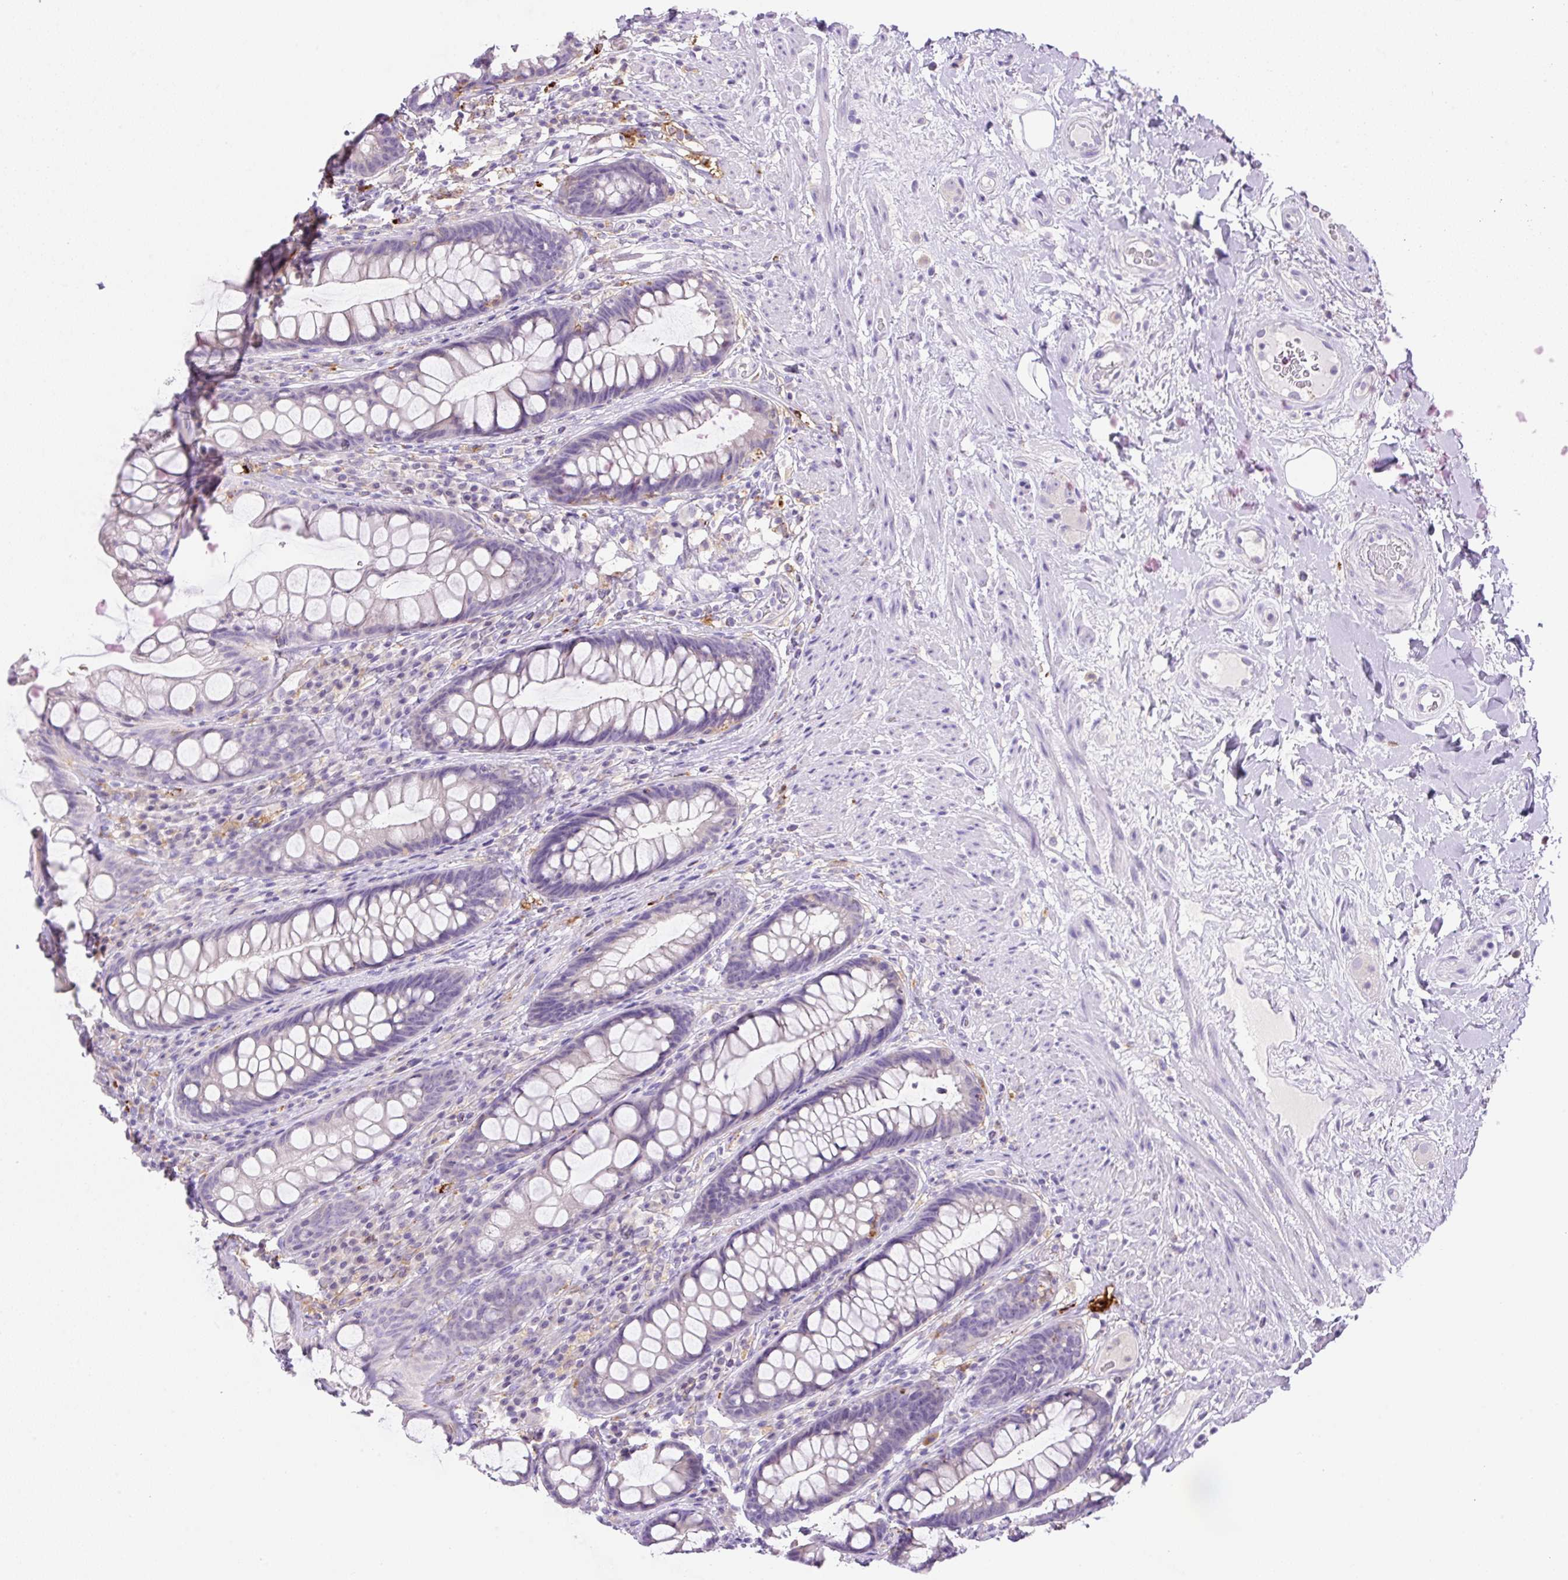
{"staining": {"intensity": "negative", "quantity": "none", "location": "none"}, "tissue": "rectum", "cell_type": "Glandular cells", "image_type": "normal", "snomed": [{"axis": "morphology", "description": "Normal tissue, NOS"}, {"axis": "topography", "description": "Rectum"}], "caption": "Histopathology image shows no significant protein expression in glandular cells of benign rectum. The staining is performed using DAB (3,3'-diaminobenzidine) brown chromogen with nuclei counter-stained in using hematoxylin.", "gene": "TDRD15", "patient": {"sex": "male", "age": 74}}